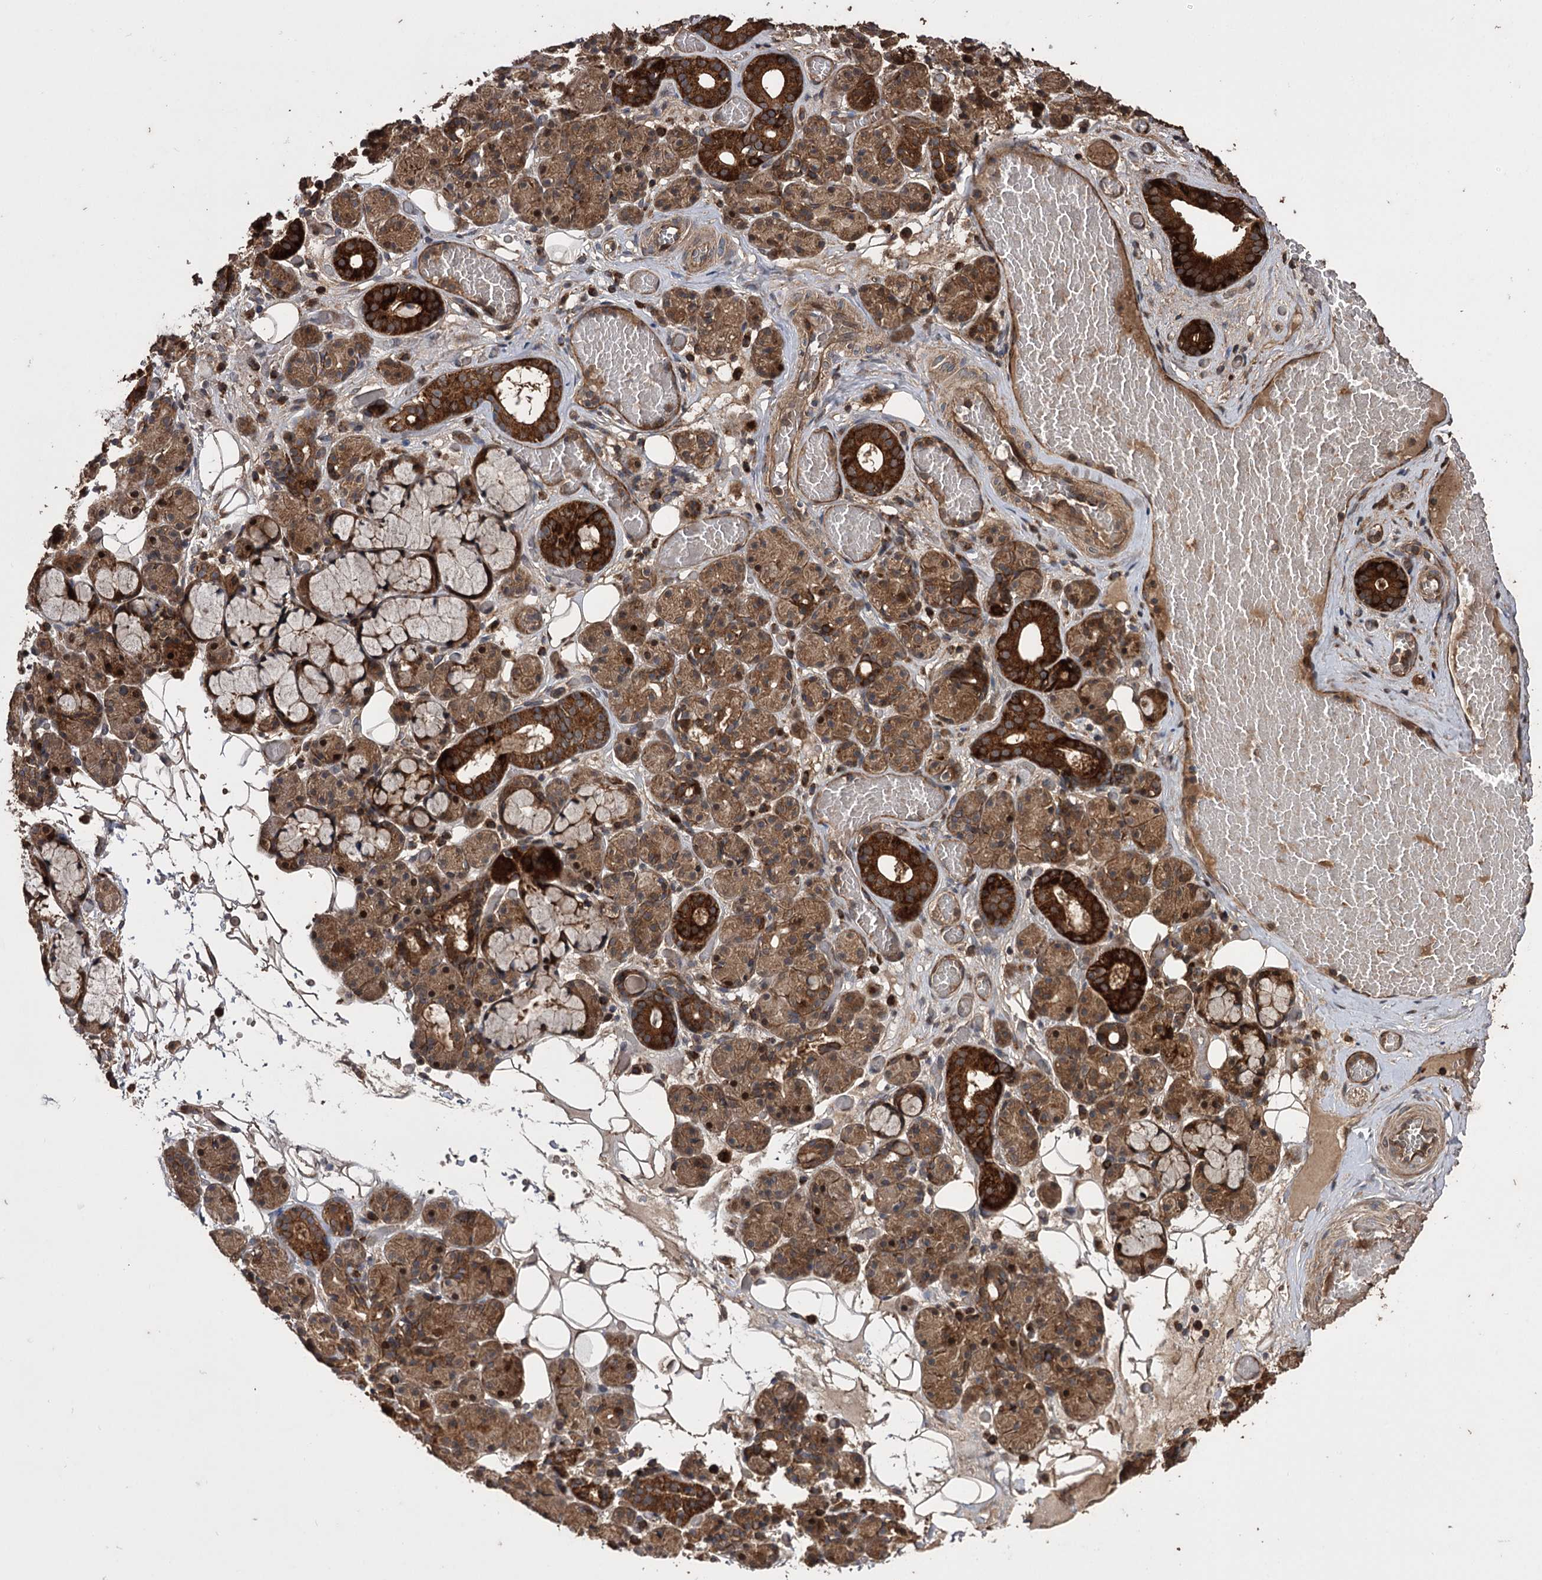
{"staining": {"intensity": "strong", "quantity": "25%-75%", "location": "cytoplasmic/membranous"}, "tissue": "salivary gland", "cell_type": "Glandular cells", "image_type": "normal", "snomed": [{"axis": "morphology", "description": "Normal tissue, NOS"}, {"axis": "topography", "description": "Salivary gland"}], "caption": "IHC photomicrograph of benign salivary gland: salivary gland stained using IHC shows high levels of strong protein expression localized specifically in the cytoplasmic/membranous of glandular cells, appearing as a cytoplasmic/membranous brown color.", "gene": "RASSF3", "patient": {"sex": "male", "age": 63}}